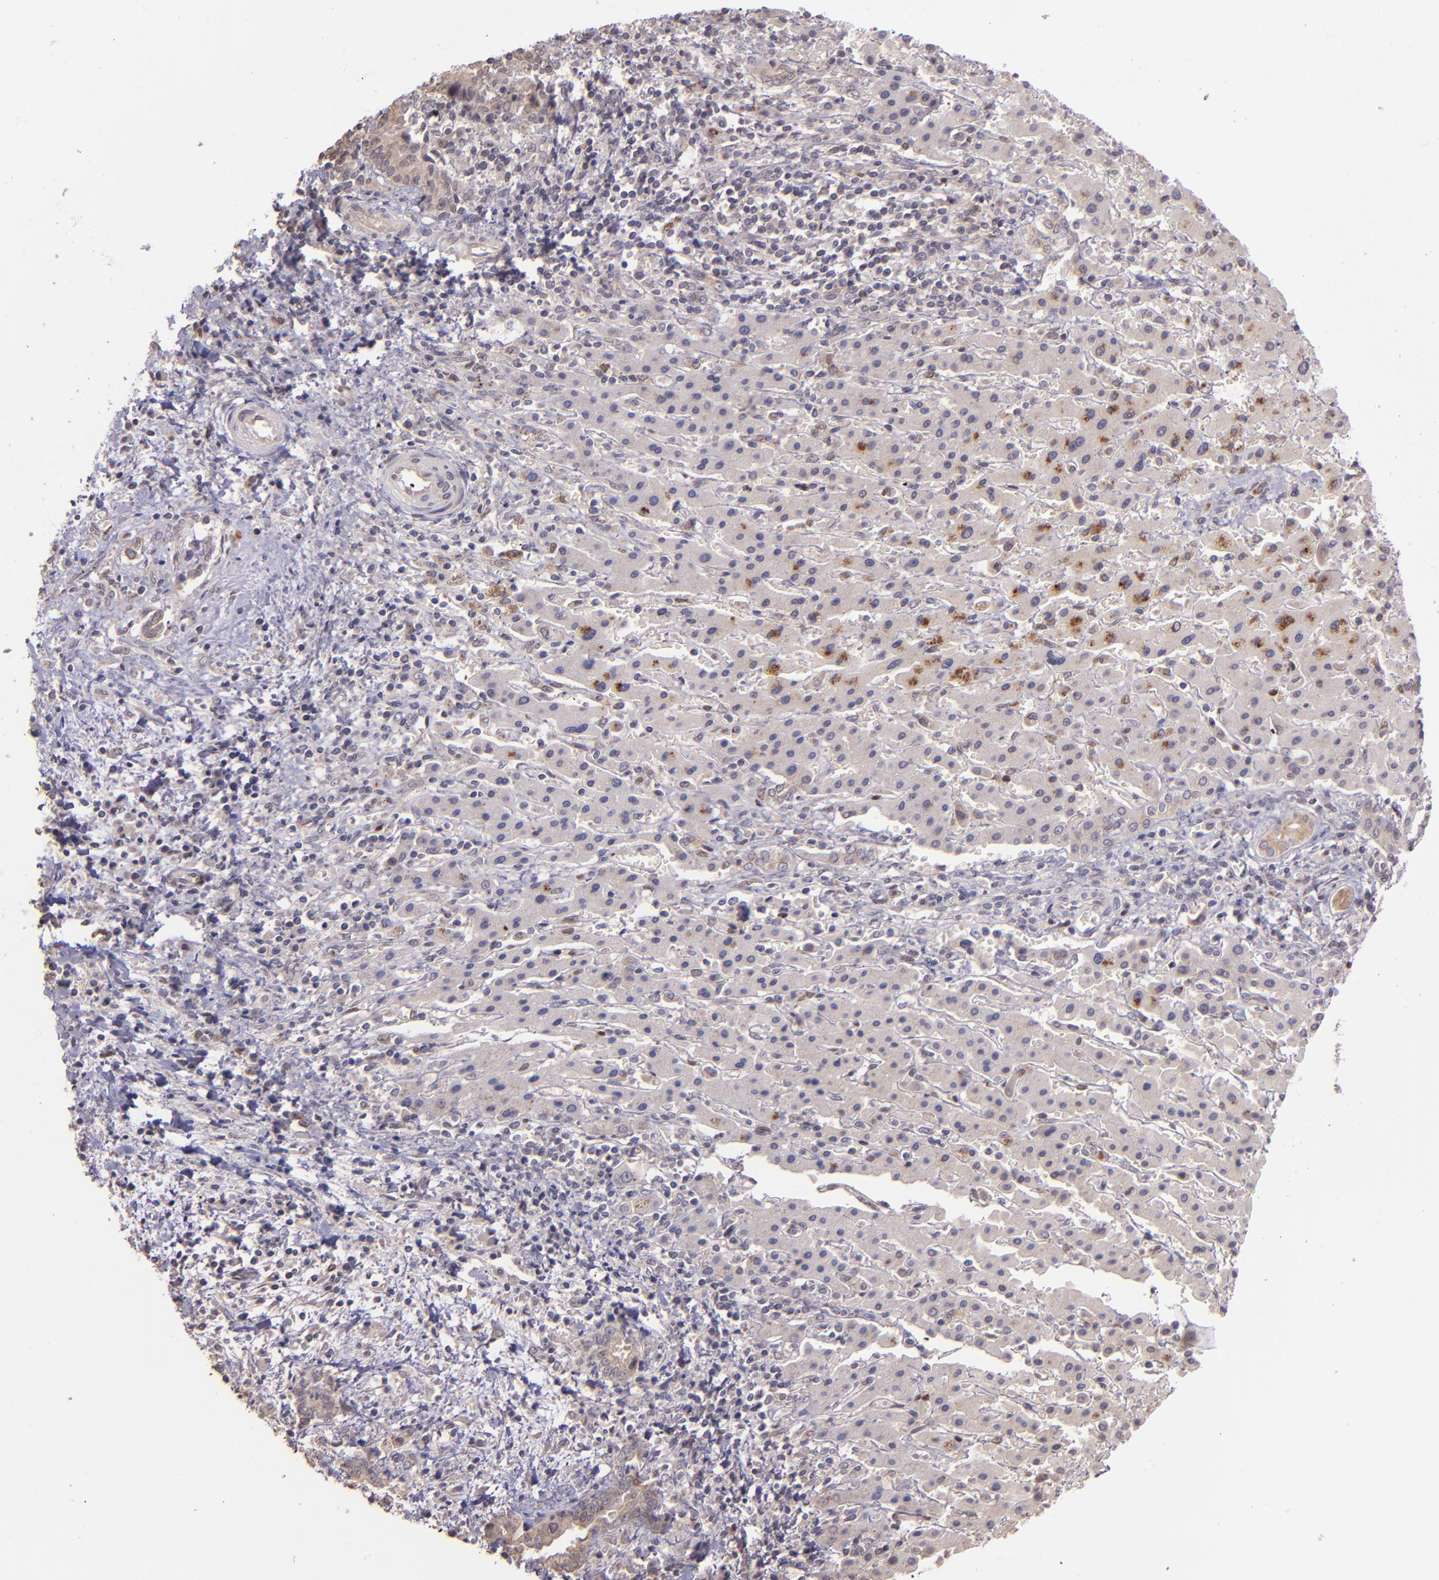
{"staining": {"intensity": "weak", "quantity": "<25%", "location": "cytoplasmic/membranous"}, "tissue": "liver cancer", "cell_type": "Tumor cells", "image_type": "cancer", "snomed": [{"axis": "morphology", "description": "Cholangiocarcinoma"}, {"axis": "topography", "description": "Liver"}], "caption": "Immunohistochemistry (IHC) micrograph of human cholangiocarcinoma (liver) stained for a protein (brown), which shows no positivity in tumor cells.", "gene": "NUP62CL", "patient": {"sex": "male", "age": 57}}